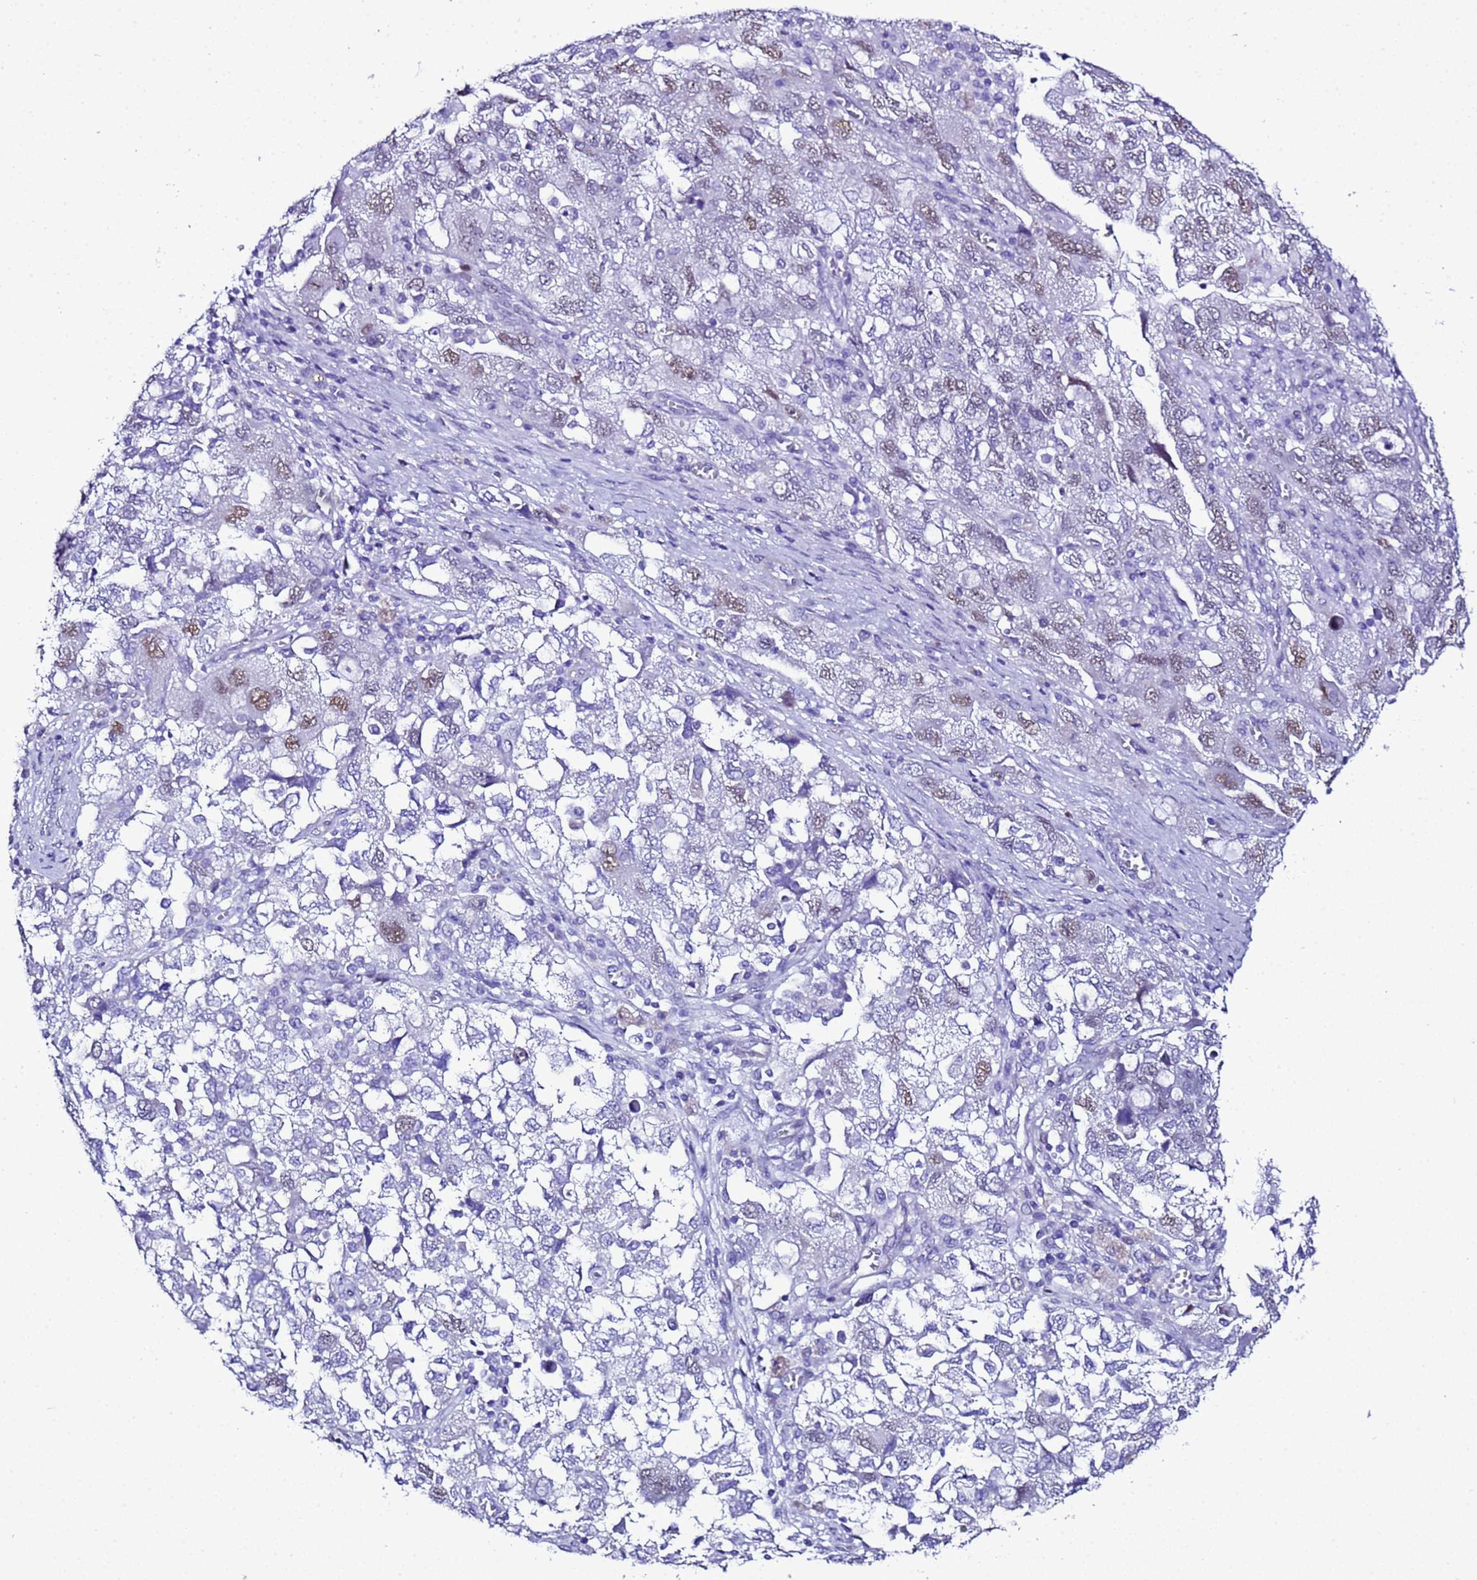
{"staining": {"intensity": "moderate", "quantity": "<25%", "location": "nuclear"}, "tissue": "ovarian cancer", "cell_type": "Tumor cells", "image_type": "cancer", "snomed": [{"axis": "morphology", "description": "Carcinoma, NOS"}, {"axis": "morphology", "description": "Cystadenocarcinoma, serous, NOS"}, {"axis": "topography", "description": "Ovary"}], "caption": "Human ovarian serous cystadenocarcinoma stained with a brown dye exhibits moderate nuclear positive expression in approximately <25% of tumor cells.", "gene": "BCL7A", "patient": {"sex": "female", "age": 69}}